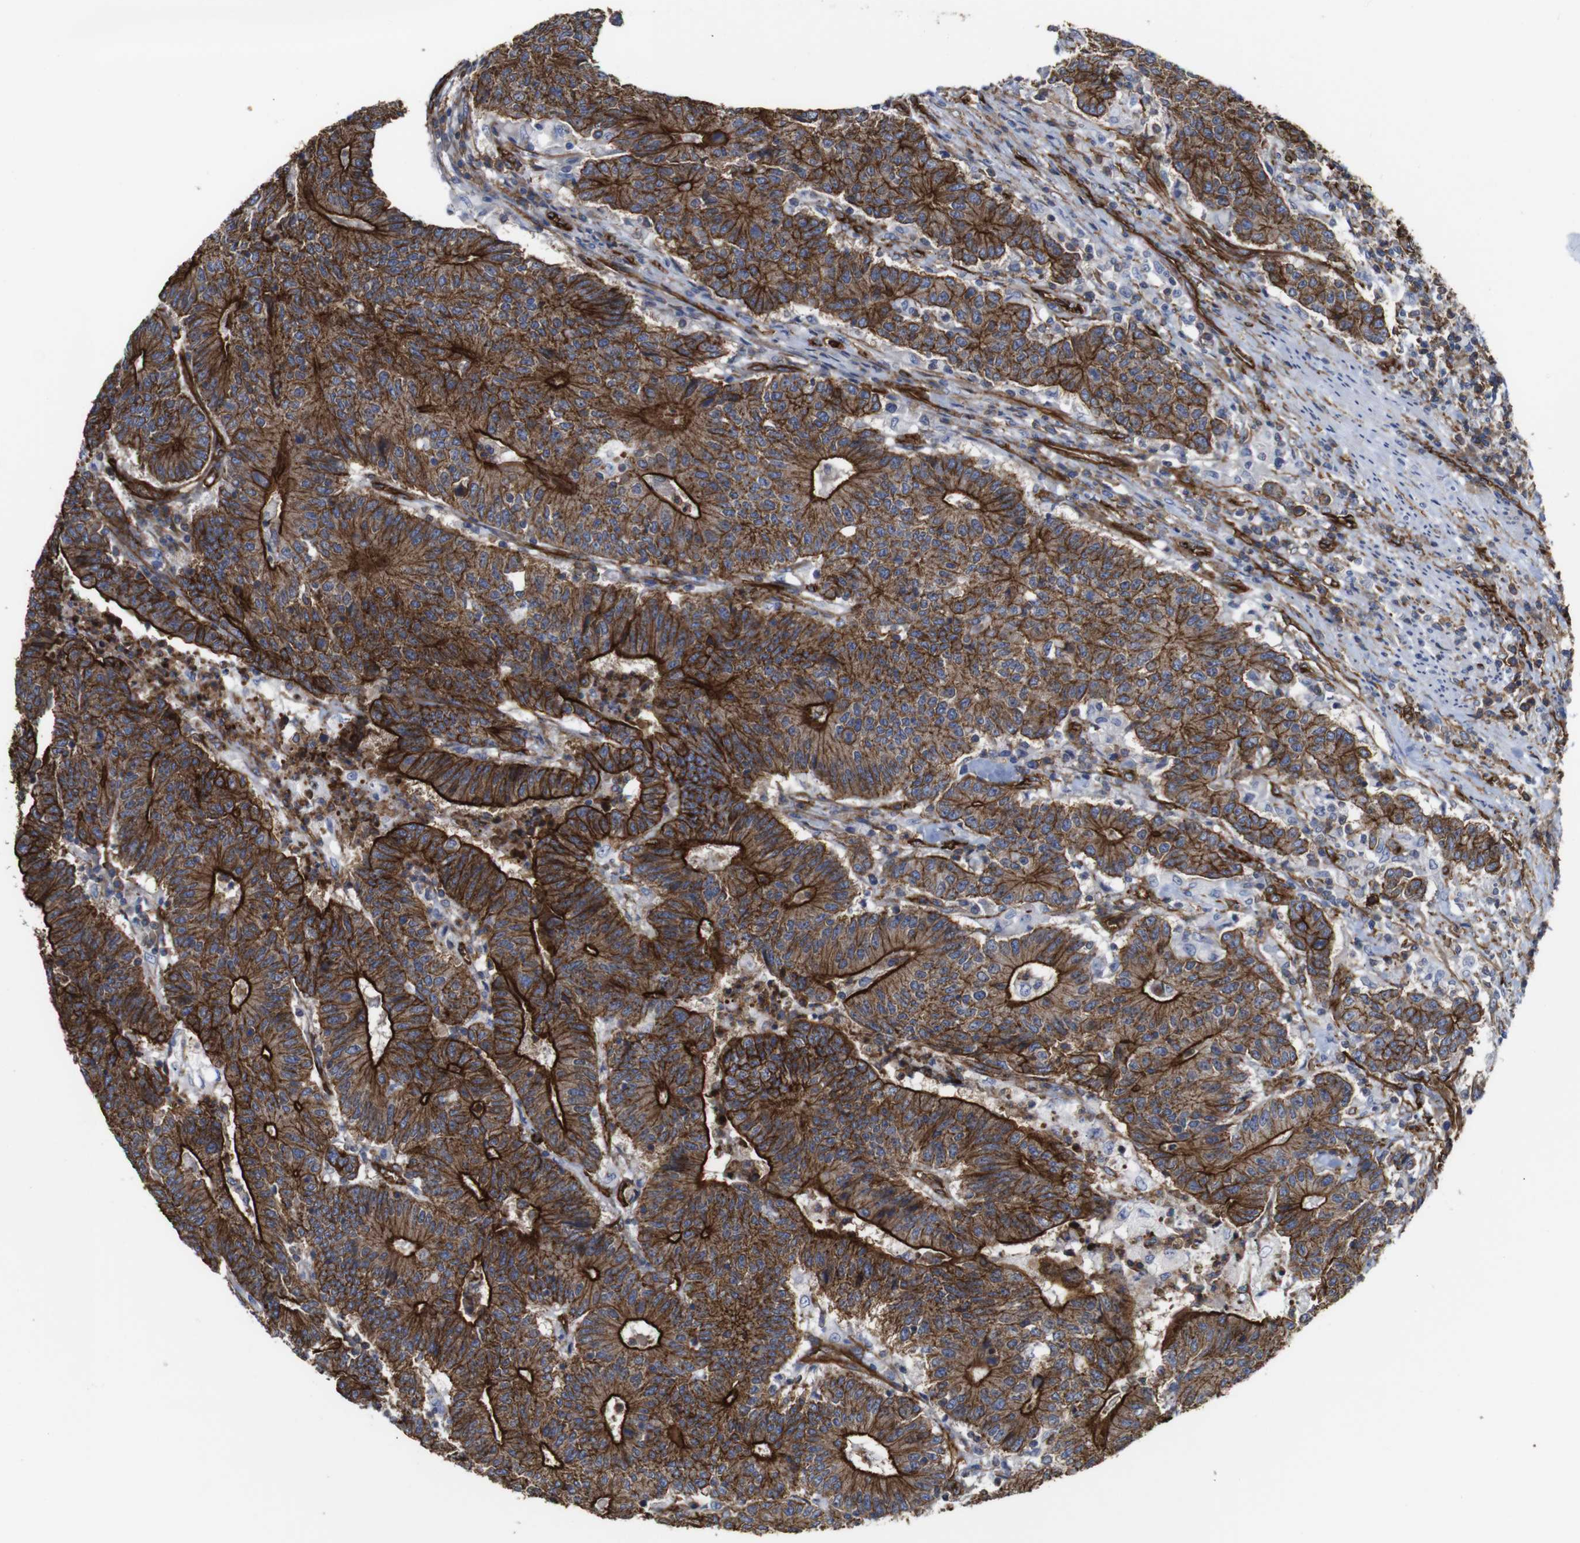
{"staining": {"intensity": "strong", "quantity": ">75%", "location": "cytoplasmic/membranous"}, "tissue": "colorectal cancer", "cell_type": "Tumor cells", "image_type": "cancer", "snomed": [{"axis": "morphology", "description": "Normal tissue, NOS"}, {"axis": "morphology", "description": "Adenocarcinoma, NOS"}, {"axis": "topography", "description": "Colon"}], "caption": "Human colorectal cancer stained with a brown dye reveals strong cytoplasmic/membranous positive staining in approximately >75% of tumor cells.", "gene": "SPTBN1", "patient": {"sex": "female", "age": 75}}